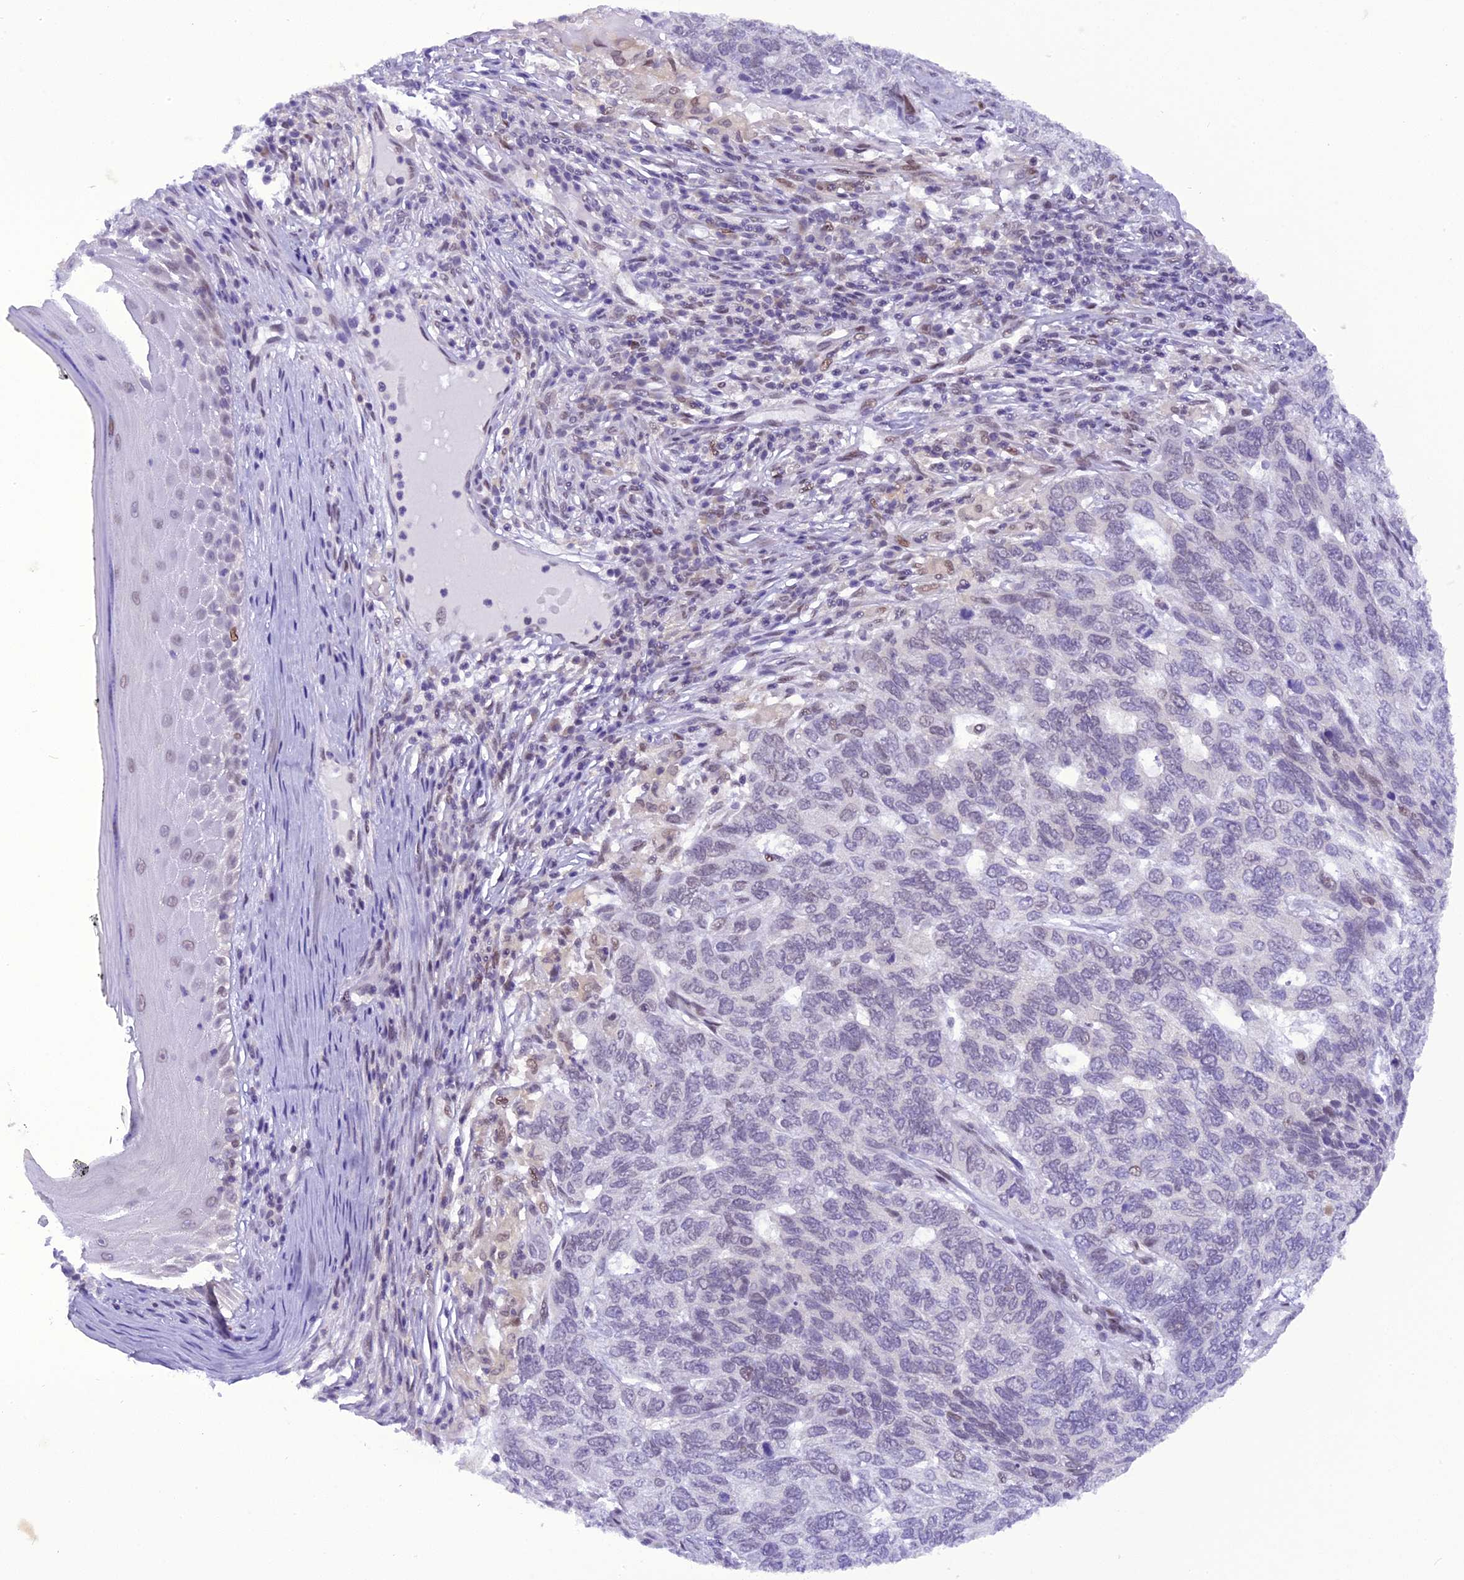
{"staining": {"intensity": "negative", "quantity": "none", "location": "none"}, "tissue": "skin cancer", "cell_type": "Tumor cells", "image_type": "cancer", "snomed": [{"axis": "morphology", "description": "Basal cell carcinoma"}, {"axis": "topography", "description": "Skin"}], "caption": "This is an IHC micrograph of human skin basal cell carcinoma. There is no expression in tumor cells.", "gene": "RABGGTA", "patient": {"sex": "female", "age": 65}}